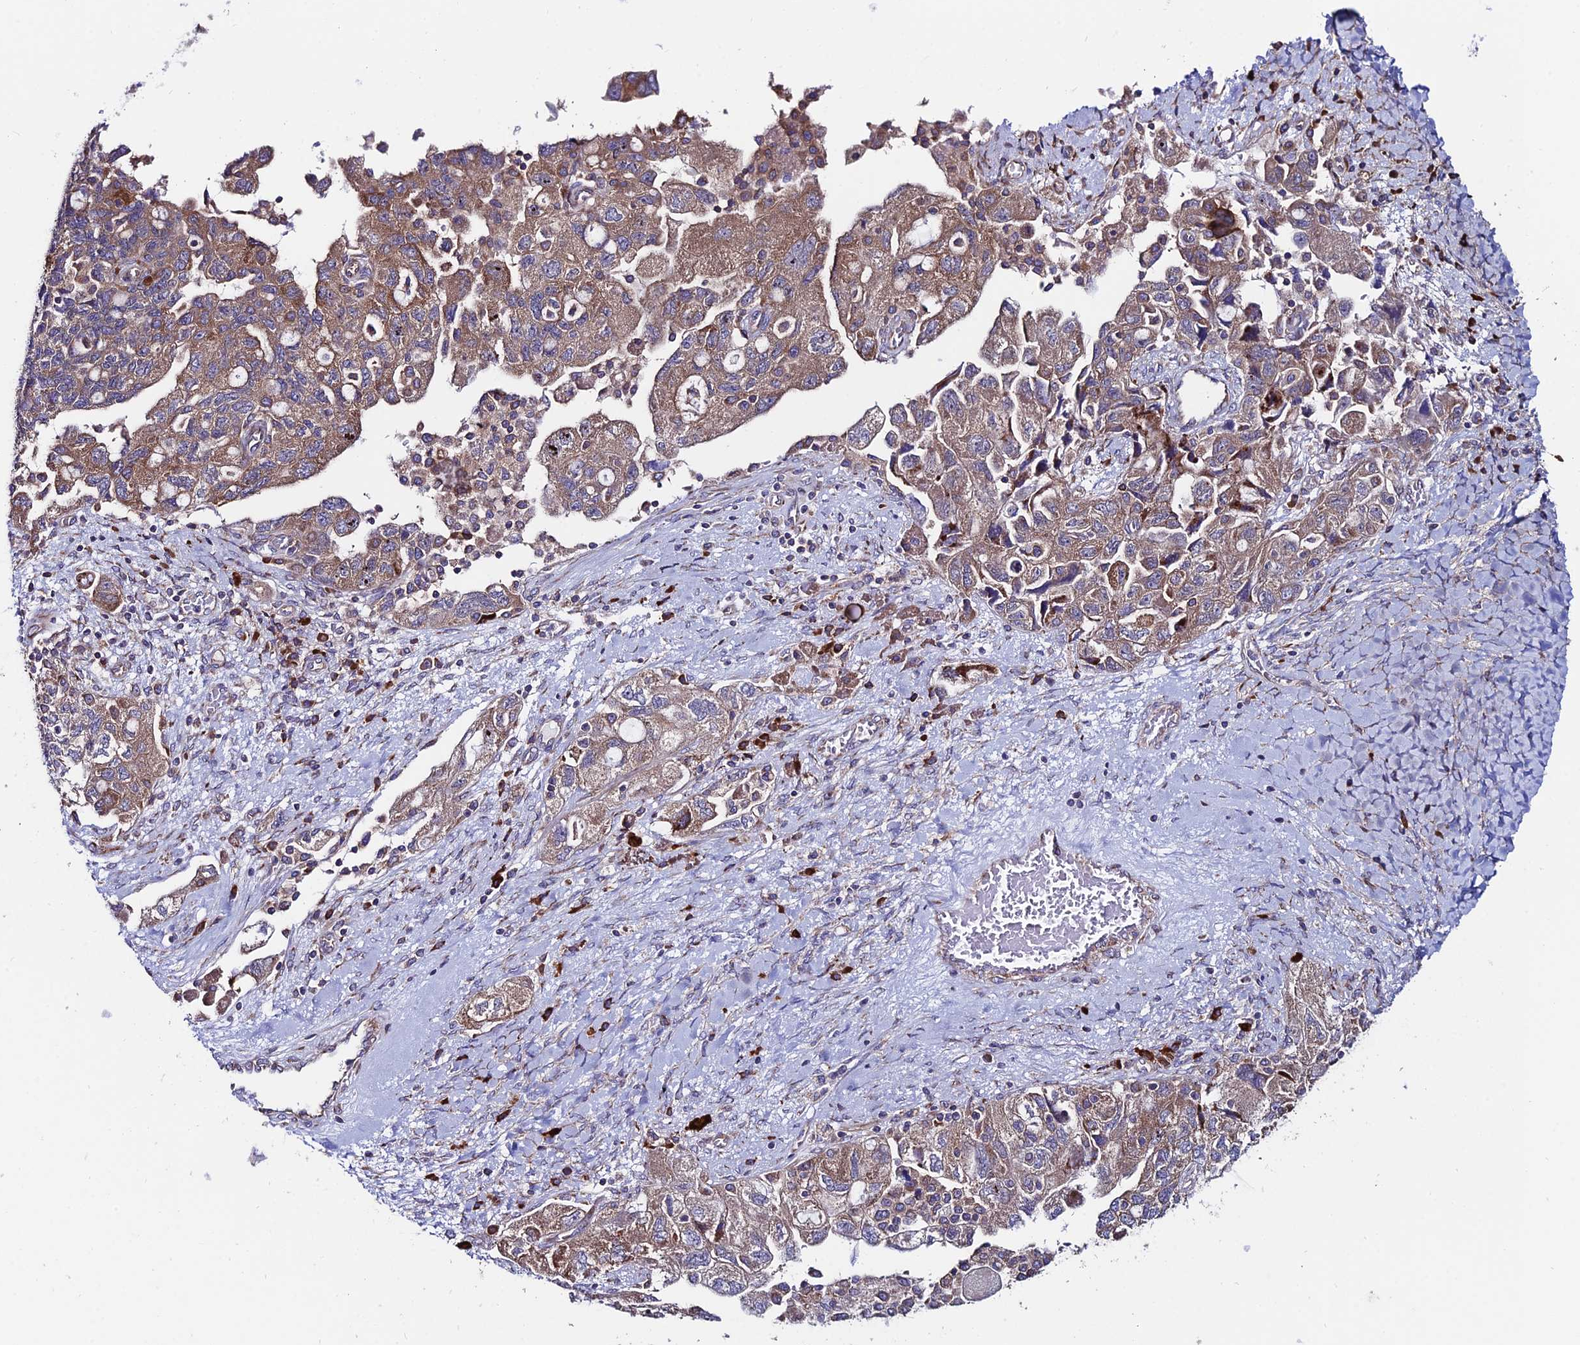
{"staining": {"intensity": "moderate", "quantity": ">75%", "location": "cytoplasmic/membranous"}, "tissue": "ovarian cancer", "cell_type": "Tumor cells", "image_type": "cancer", "snomed": [{"axis": "morphology", "description": "Carcinoma, NOS"}, {"axis": "morphology", "description": "Cystadenocarcinoma, serous, NOS"}, {"axis": "topography", "description": "Ovary"}], "caption": "The image displays staining of ovarian cancer (carcinoma), revealing moderate cytoplasmic/membranous protein staining (brown color) within tumor cells. (brown staining indicates protein expression, while blue staining denotes nuclei).", "gene": "EIF3K", "patient": {"sex": "female", "age": 69}}